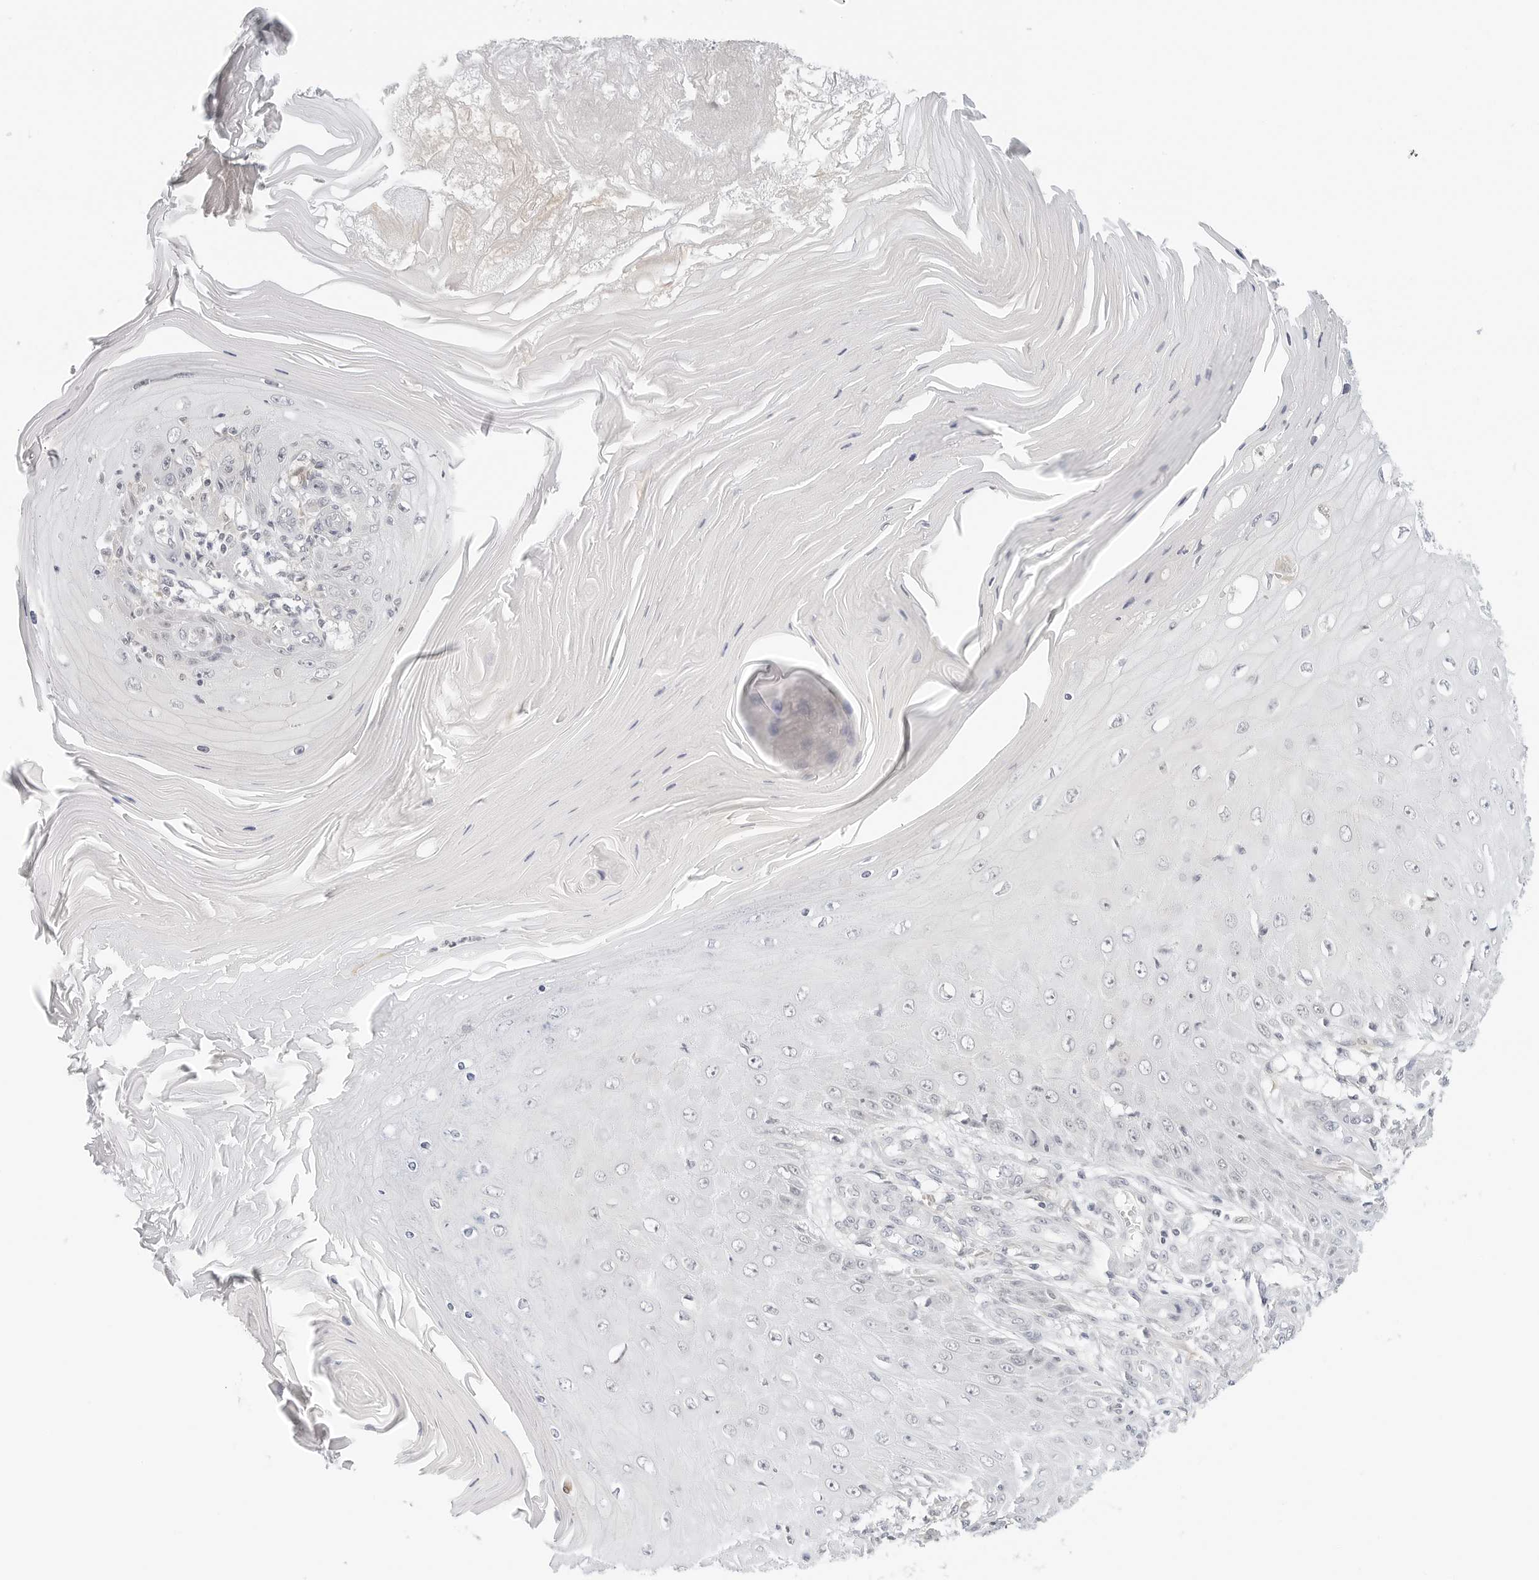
{"staining": {"intensity": "negative", "quantity": "none", "location": "none"}, "tissue": "skin cancer", "cell_type": "Tumor cells", "image_type": "cancer", "snomed": [{"axis": "morphology", "description": "Squamous cell carcinoma, NOS"}, {"axis": "topography", "description": "Skin"}], "caption": "Immunohistochemical staining of human skin squamous cell carcinoma shows no significant staining in tumor cells.", "gene": "NEO1", "patient": {"sex": "female", "age": 73}}